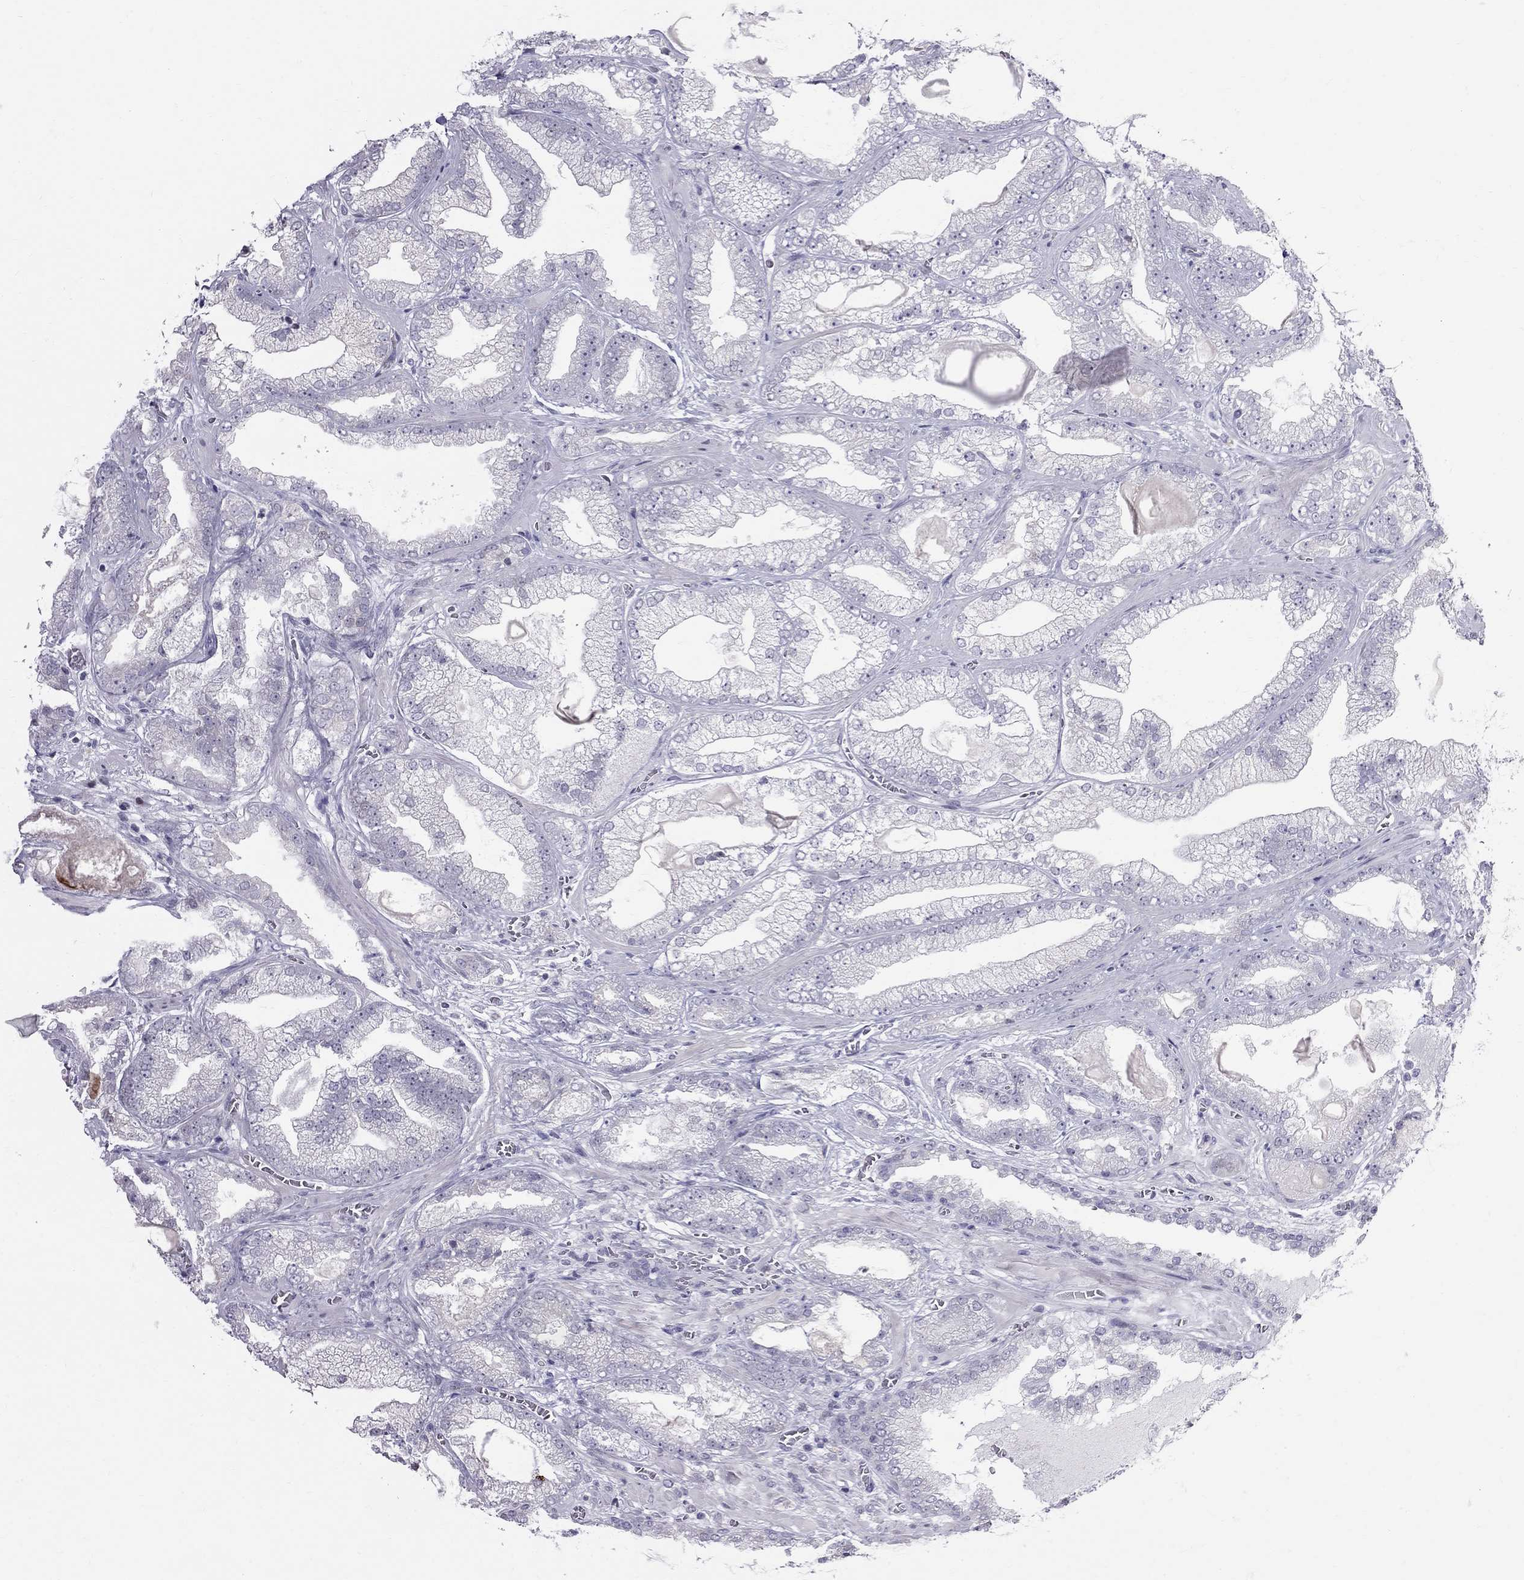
{"staining": {"intensity": "negative", "quantity": "none", "location": "none"}, "tissue": "prostate cancer", "cell_type": "Tumor cells", "image_type": "cancer", "snomed": [{"axis": "morphology", "description": "Adenocarcinoma, Low grade"}, {"axis": "topography", "description": "Prostate"}], "caption": "This image is of low-grade adenocarcinoma (prostate) stained with IHC to label a protein in brown with the nuclei are counter-stained blue. There is no expression in tumor cells. (Immunohistochemistry (ihc), brightfield microscopy, high magnification).", "gene": "MUC15", "patient": {"sex": "male", "age": 57}}